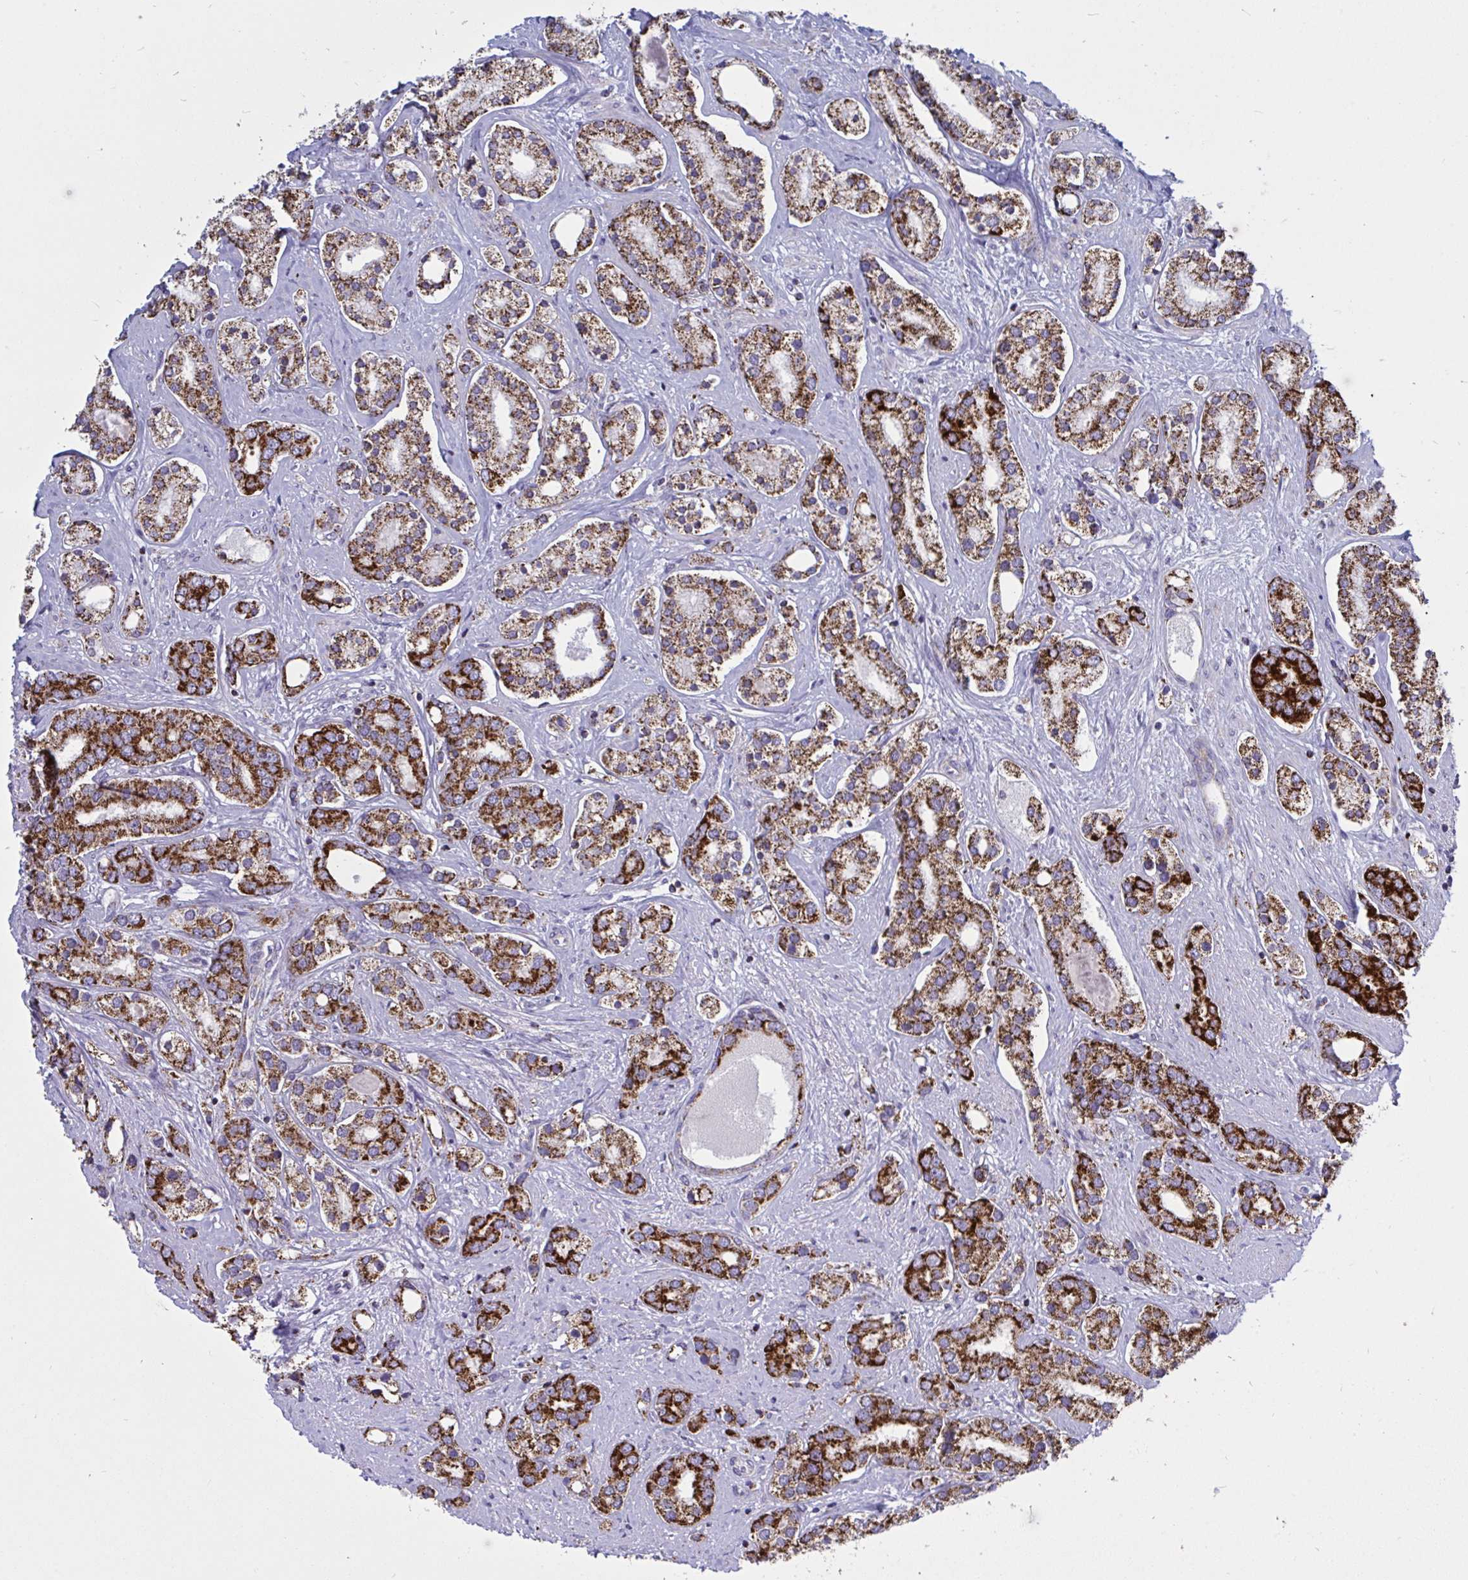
{"staining": {"intensity": "strong", "quantity": ">75%", "location": "cytoplasmic/membranous"}, "tissue": "prostate cancer", "cell_type": "Tumor cells", "image_type": "cancer", "snomed": [{"axis": "morphology", "description": "Adenocarcinoma, High grade"}, {"axis": "topography", "description": "Prostate"}], "caption": "Immunohistochemical staining of prostate cancer (adenocarcinoma (high-grade)) exhibits strong cytoplasmic/membranous protein expression in about >75% of tumor cells. (Brightfield microscopy of DAB IHC at high magnification).", "gene": "HSPE1", "patient": {"sex": "male", "age": 58}}